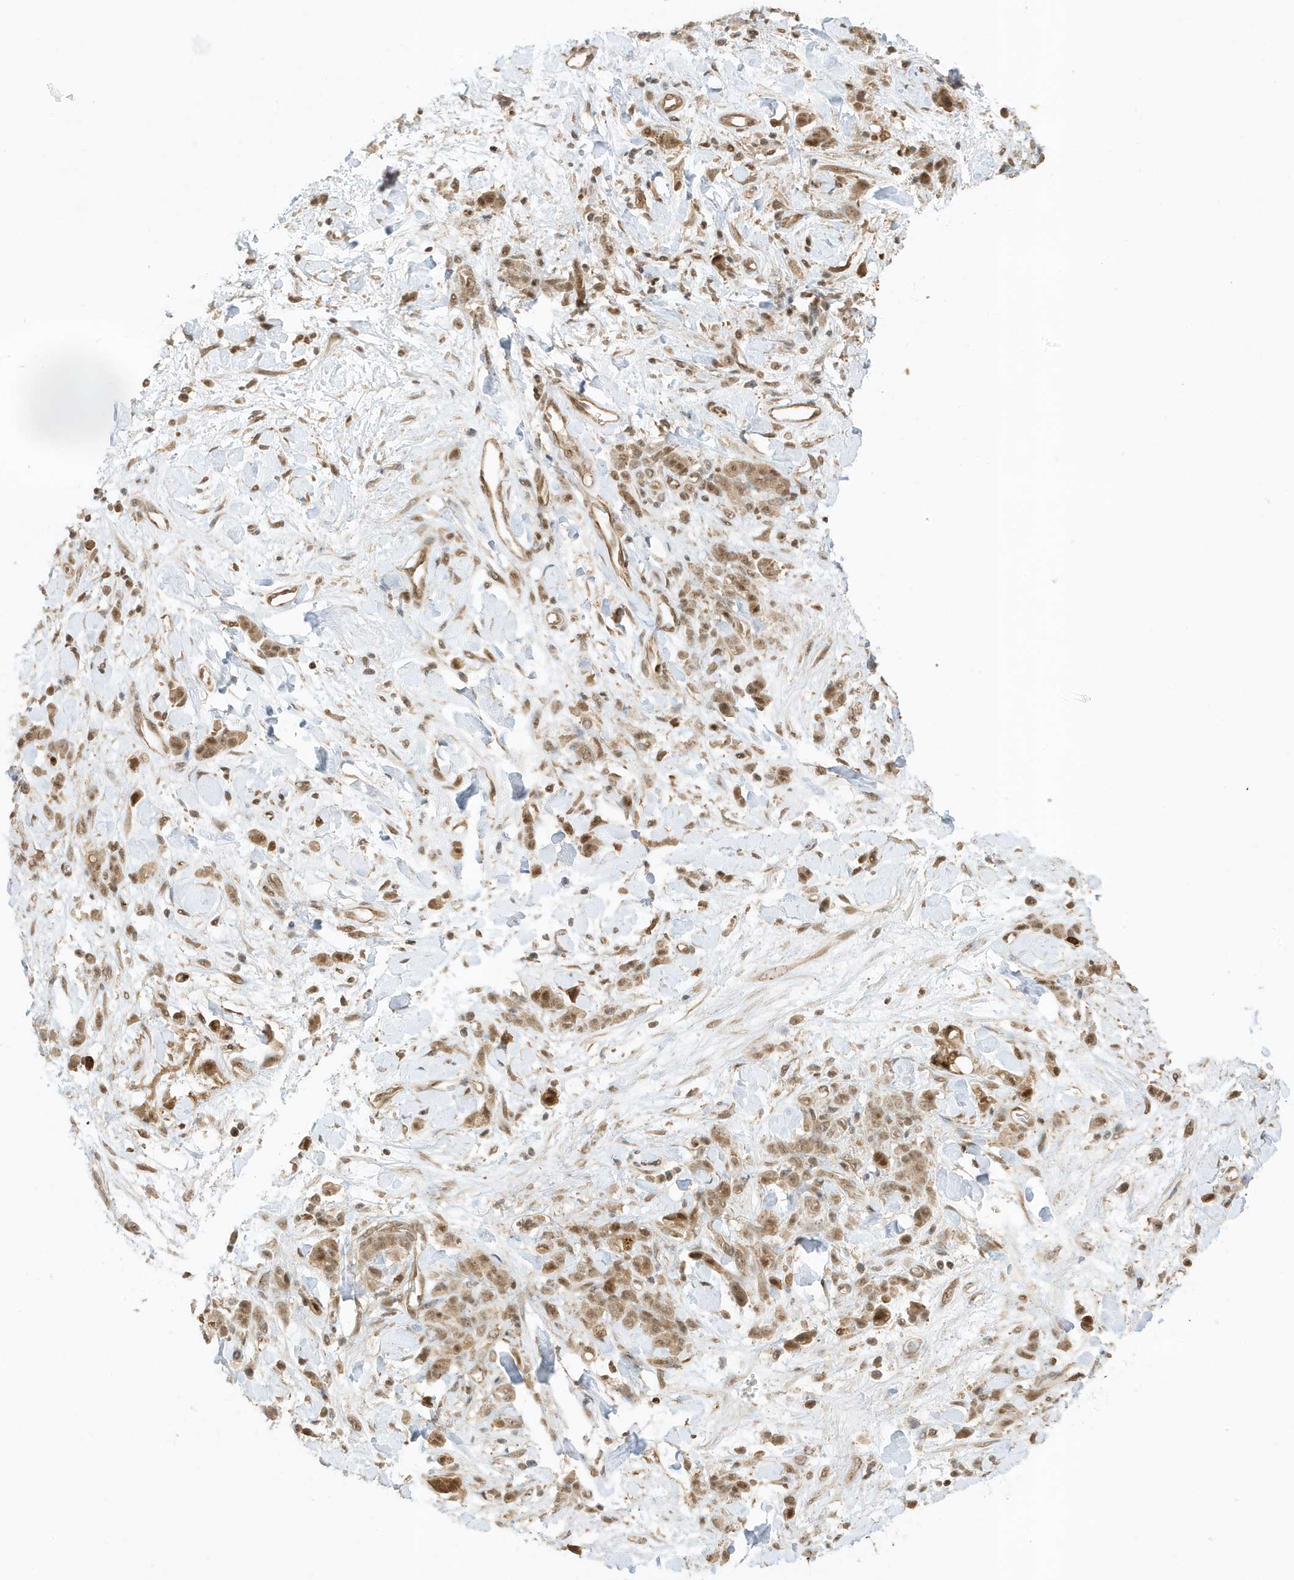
{"staining": {"intensity": "moderate", "quantity": ">75%", "location": "cytoplasmic/membranous,nuclear"}, "tissue": "stomach cancer", "cell_type": "Tumor cells", "image_type": "cancer", "snomed": [{"axis": "morphology", "description": "Normal tissue, NOS"}, {"axis": "morphology", "description": "Adenocarcinoma, NOS"}, {"axis": "topography", "description": "Stomach"}], "caption": "About >75% of tumor cells in stomach adenocarcinoma reveal moderate cytoplasmic/membranous and nuclear protein positivity as visualized by brown immunohistochemical staining.", "gene": "ZBTB41", "patient": {"sex": "male", "age": 82}}